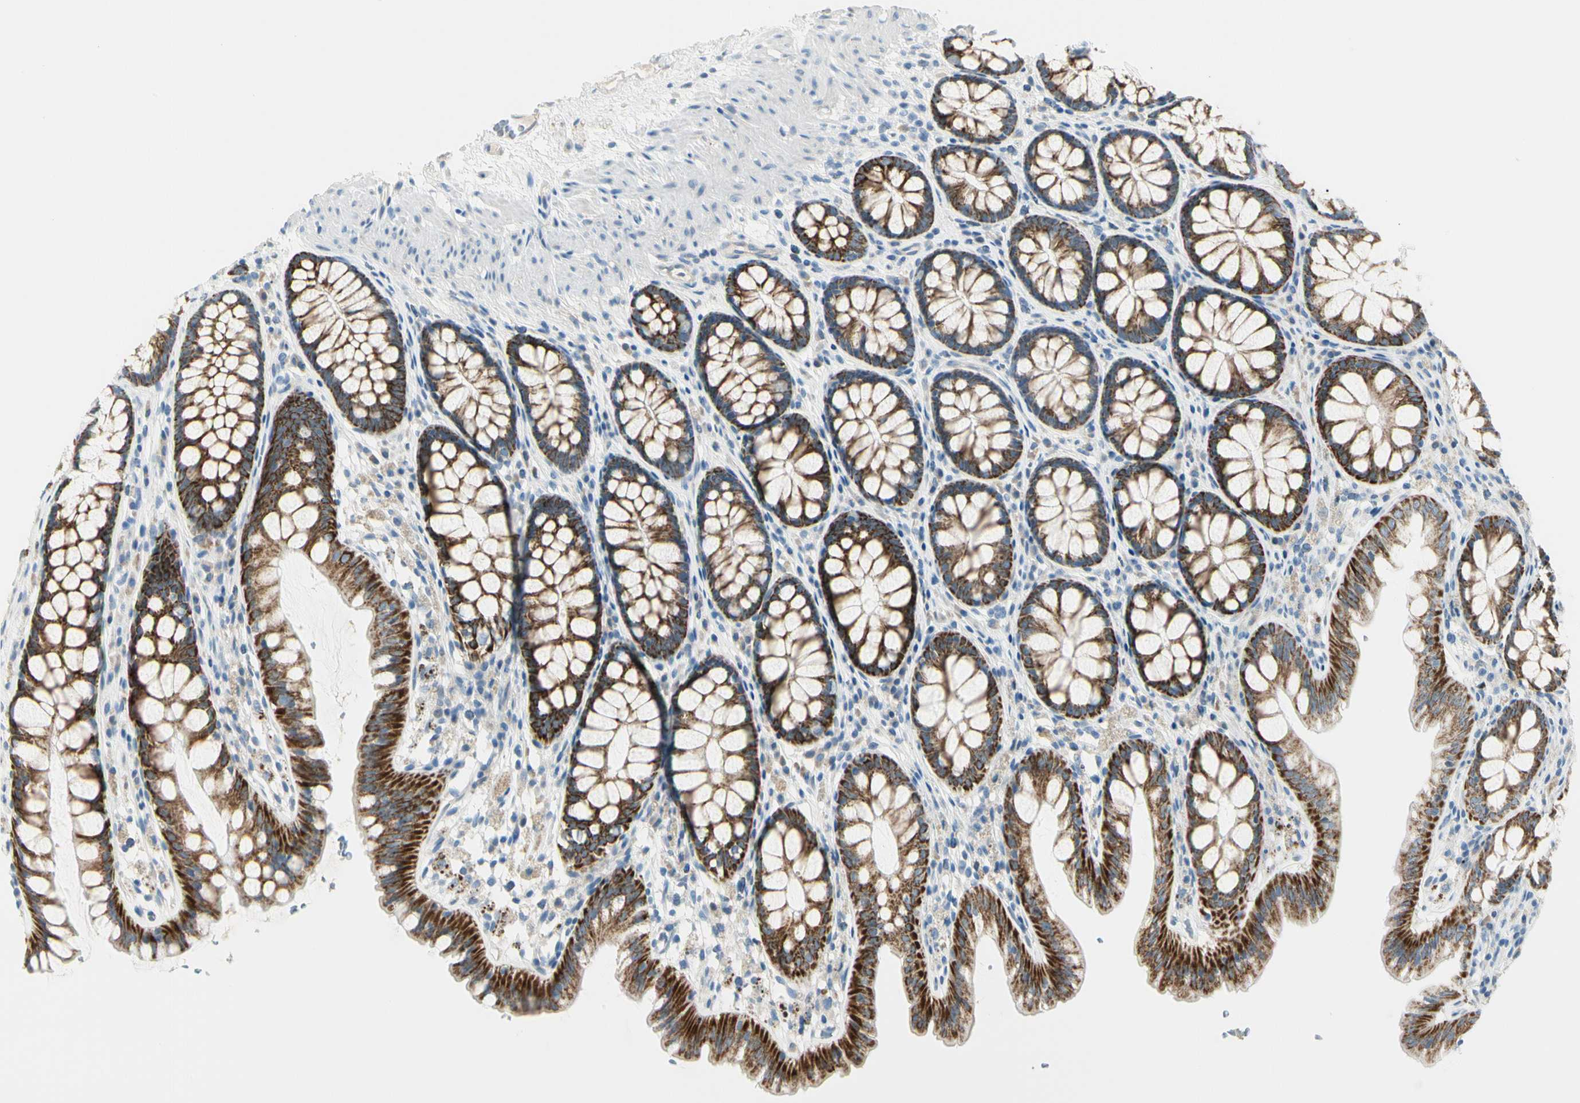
{"staining": {"intensity": "weak", "quantity": ">75%", "location": "cytoplasmic/membranous"}, "tissue": "colon", "cell_type": "Endothelial cells", "image_type": "normal", "snomed": [{"axis": "morphology", "description": "Normal tissue, NOS"}, {"axis": "topography", "description": "Colon"}], "caption": "This photomicrograph exhibits immunohistochemistry (IHC) staining of normal human colon, with low weak cytoplasmic/membranous expression in about >75% of endothelial cells.", "gene": "SLC6A15", "patient": {"sex": "female", "age": 55}}